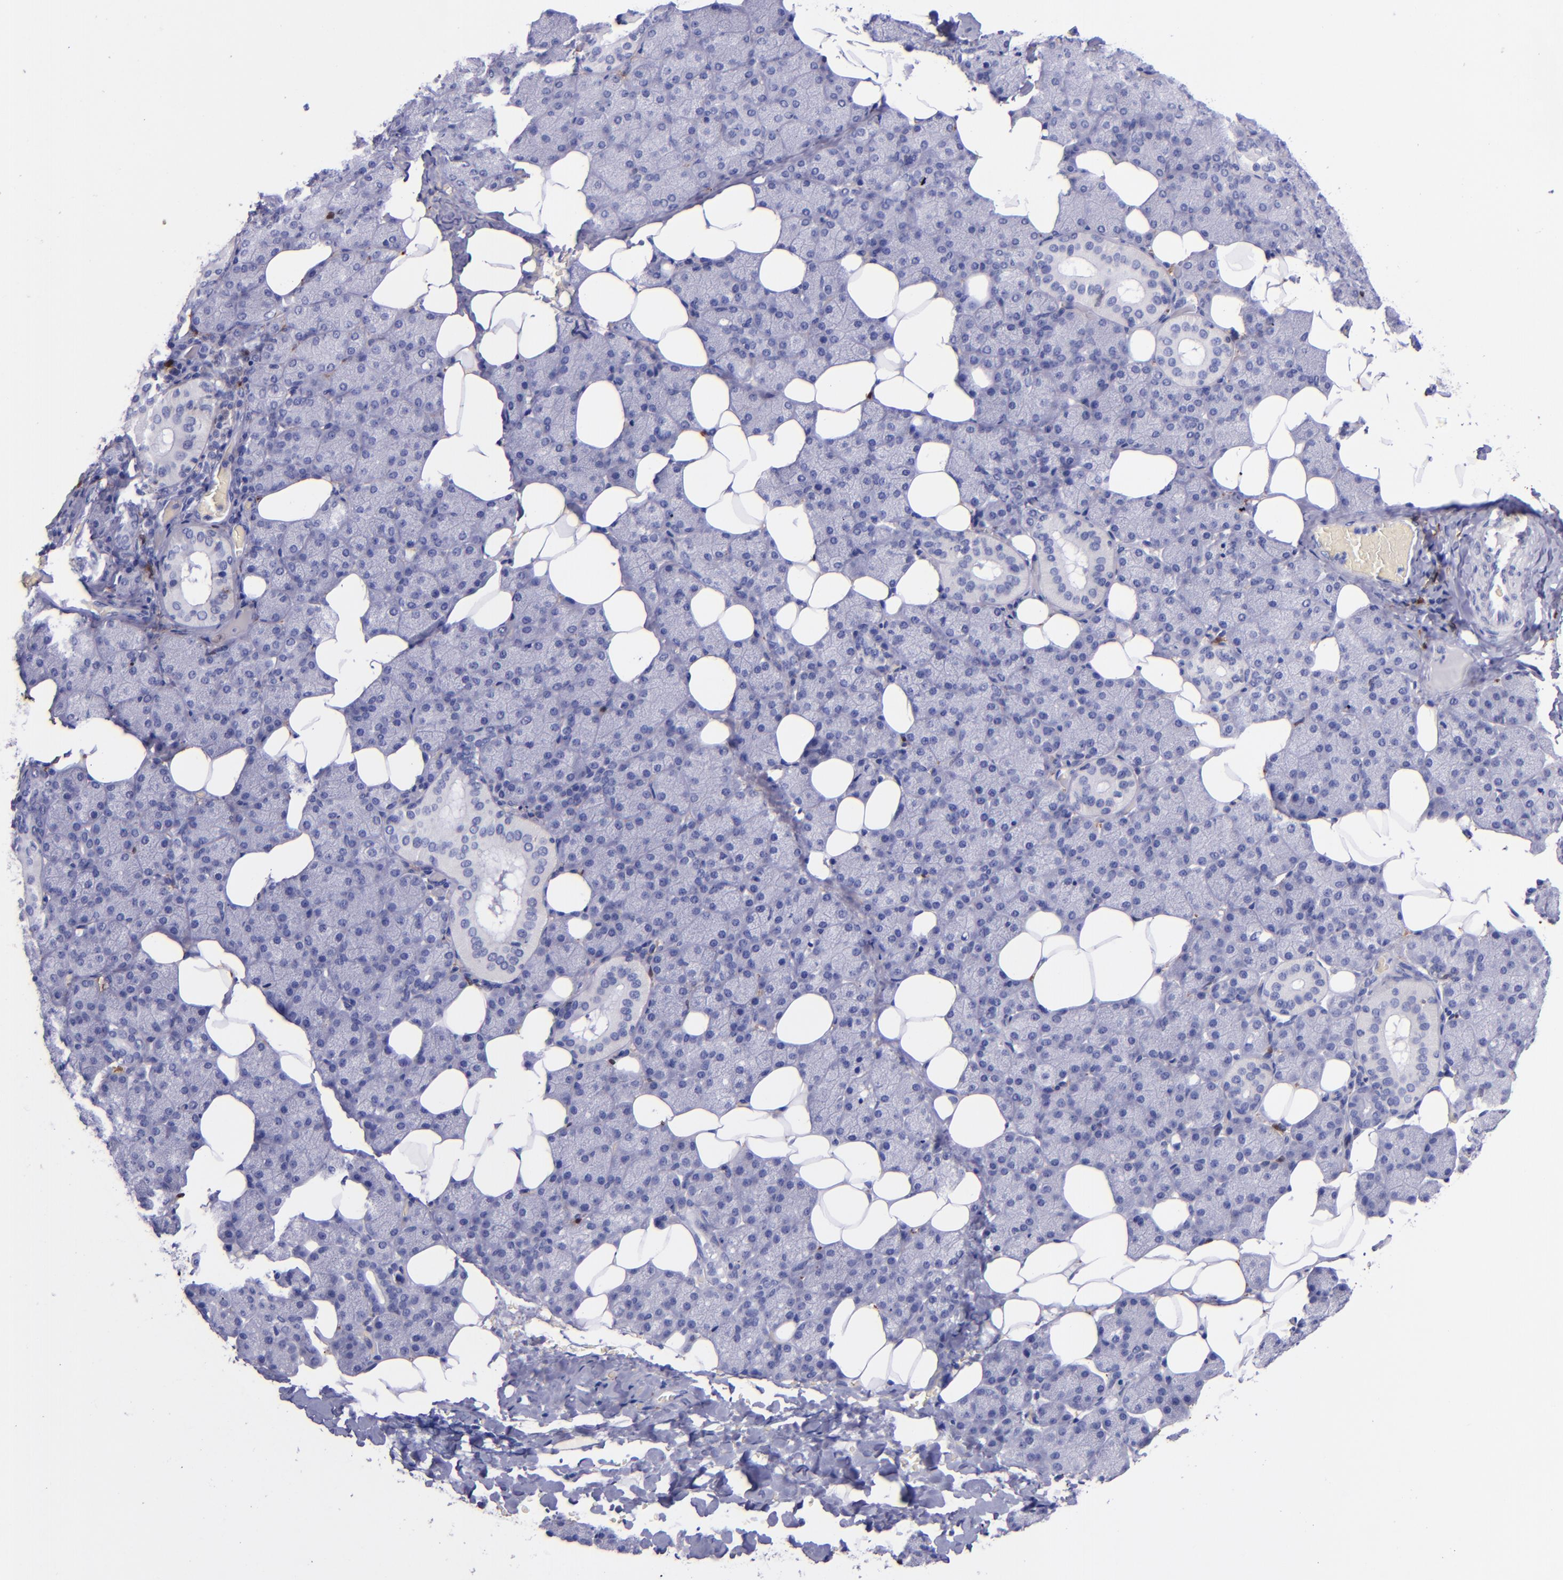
{"staining": {"intensity": "negative", "quantity": "none", "location": "none"}, "tissue": "salivary gland", "cell_type": "Glandular cells", "image_type": "normal", "snomed": [{"axis": "morphology", "description": "Normal tissue, NOS"}, {"axis": "topography", "description": "Lymph node"}, {"axis": "topography", "description": "Salivary gland"}], "caption": "This is an immunohistochemistry micrograph of benign salivary gland. There is no positivity in glandular cells.", "gene": "F13A1", "patient": {"sex": "male", "age": 8}}